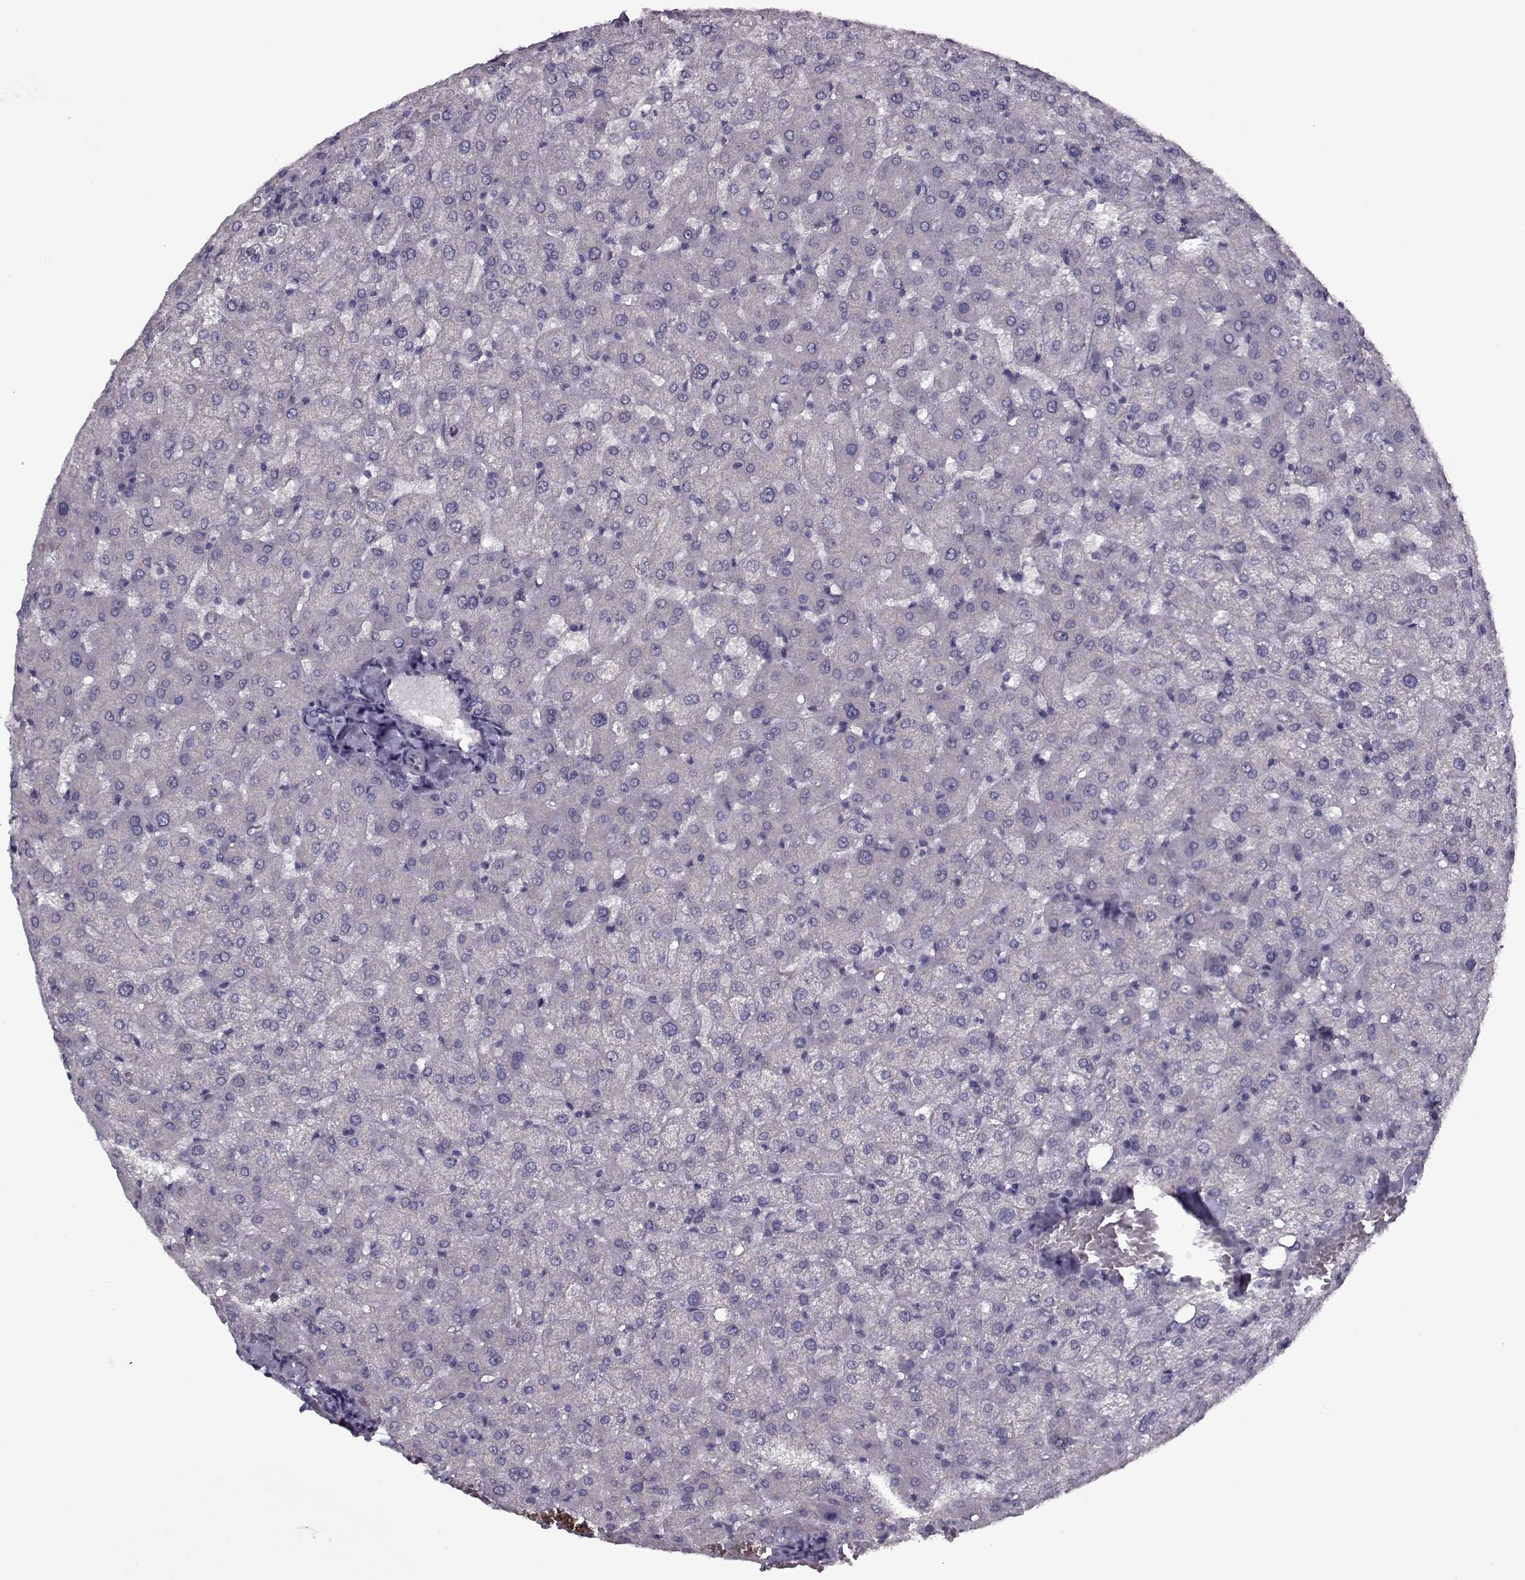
{"staining": {"intensity": "negative", "quantity": "none", "location": "none"}, "tissue": "liver", "cell_type": "Cholangiocytes", "image_type": "normal", "snomed": [{"axis": "morphology", "description": "Normal tissue, NOS"}, {"axis": "topography", "description": "Liver"}], "caption": "DAB immunohistochemical staining of normal human liver shows no significant expression in cholangiocytes.", "gene": "SEC16B", "patient": {"sex": "female", "age": 50}}